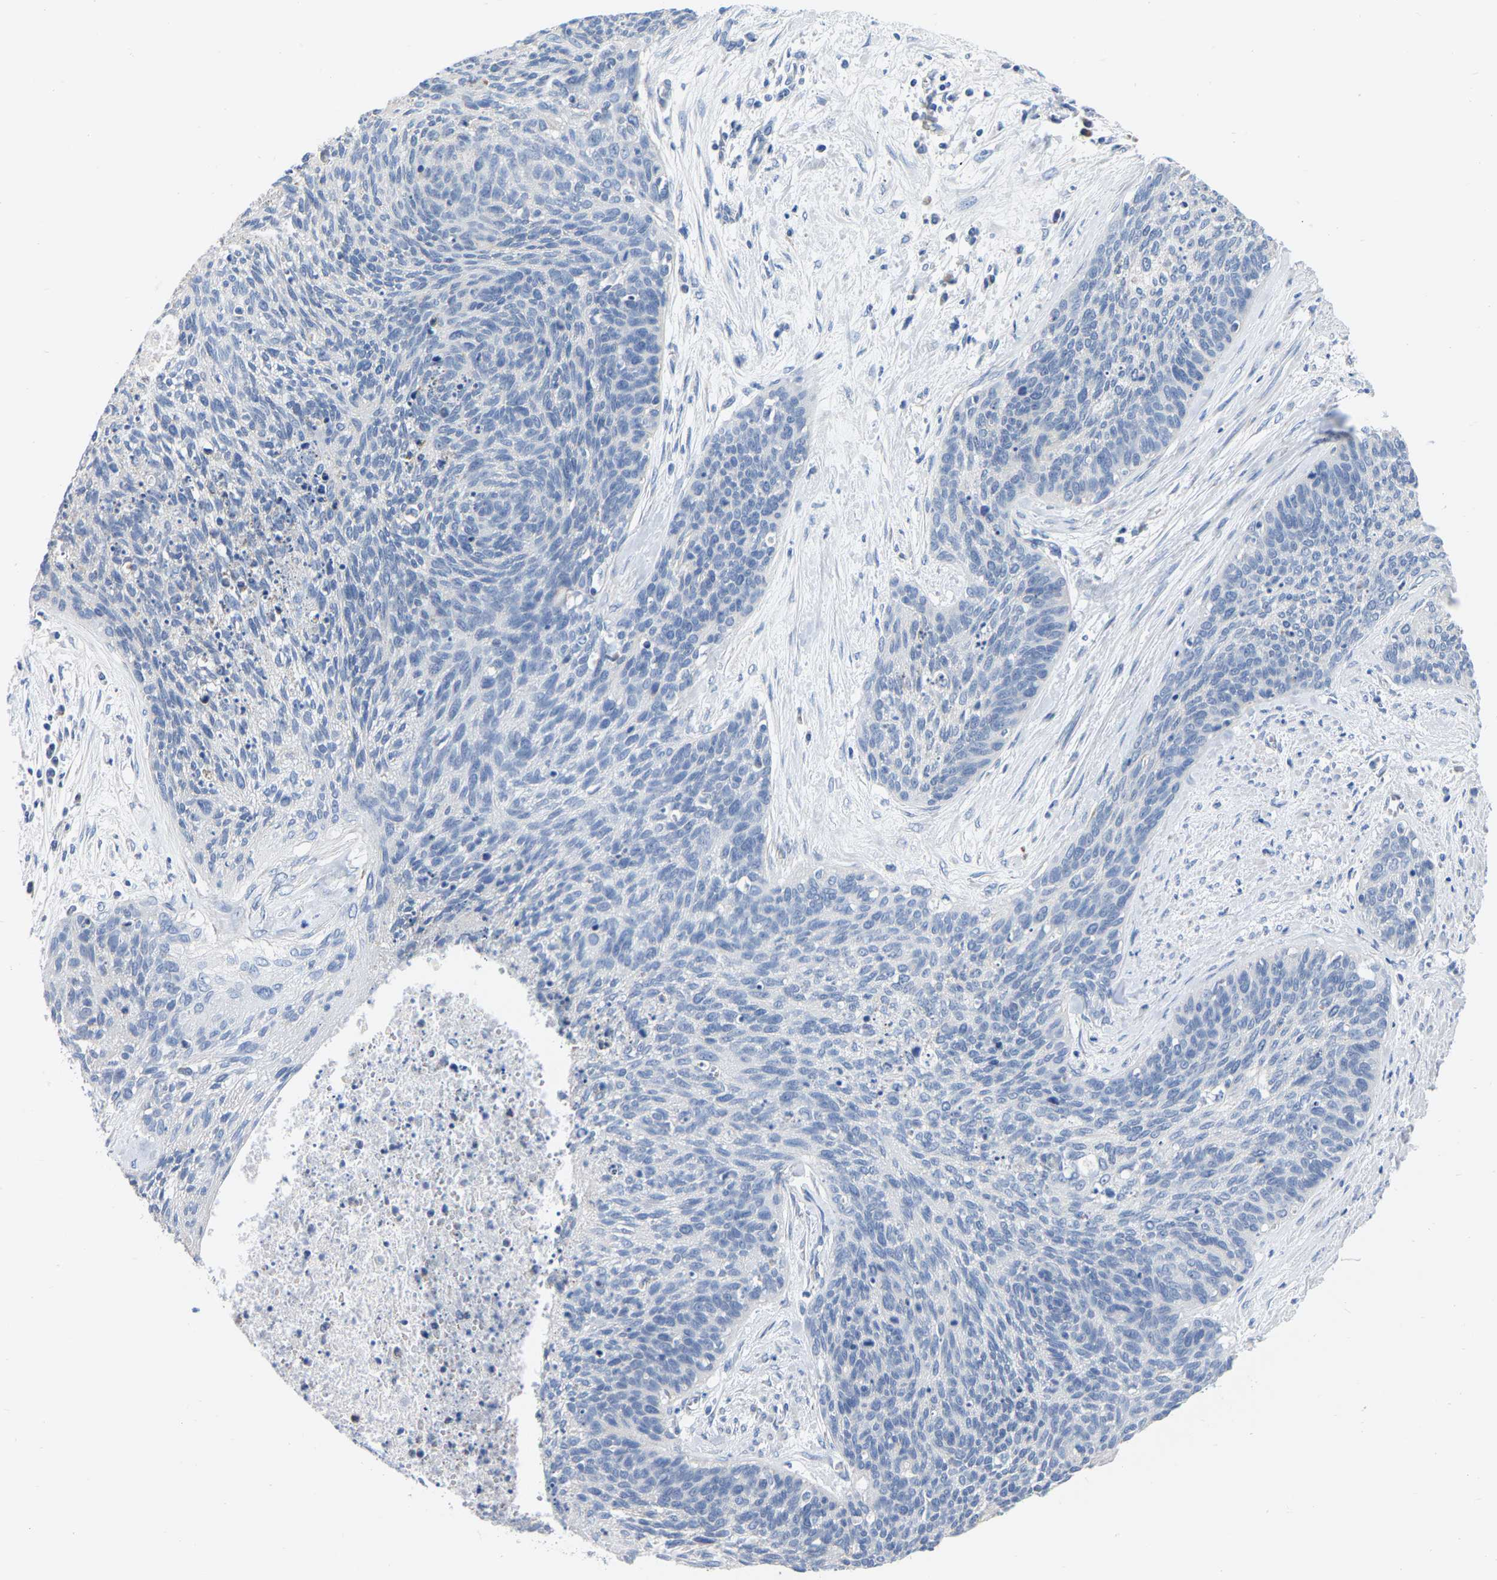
{"staining": {"intensity": "negative", "quantity": "none", "location": "none"}, "tissue": "cervical cancer", "cell_type": "Tumor cells", "image_type": "cancer", "snomed": [{"axis": "morphology", "description": "Squamous cell carcinoma, NOS"}, {"axis": "topography", "description": "Cervix"}], "caption": "There is no significant staining in tumor cells of cervical squamous cell carcinoma. (Brightfield microscopy of DAB (3,3'-diaminobenzidine) immunohistochemistry at high magnification).", "gene": "CBLB", "patient": {"sex": "female", "age": 55}}